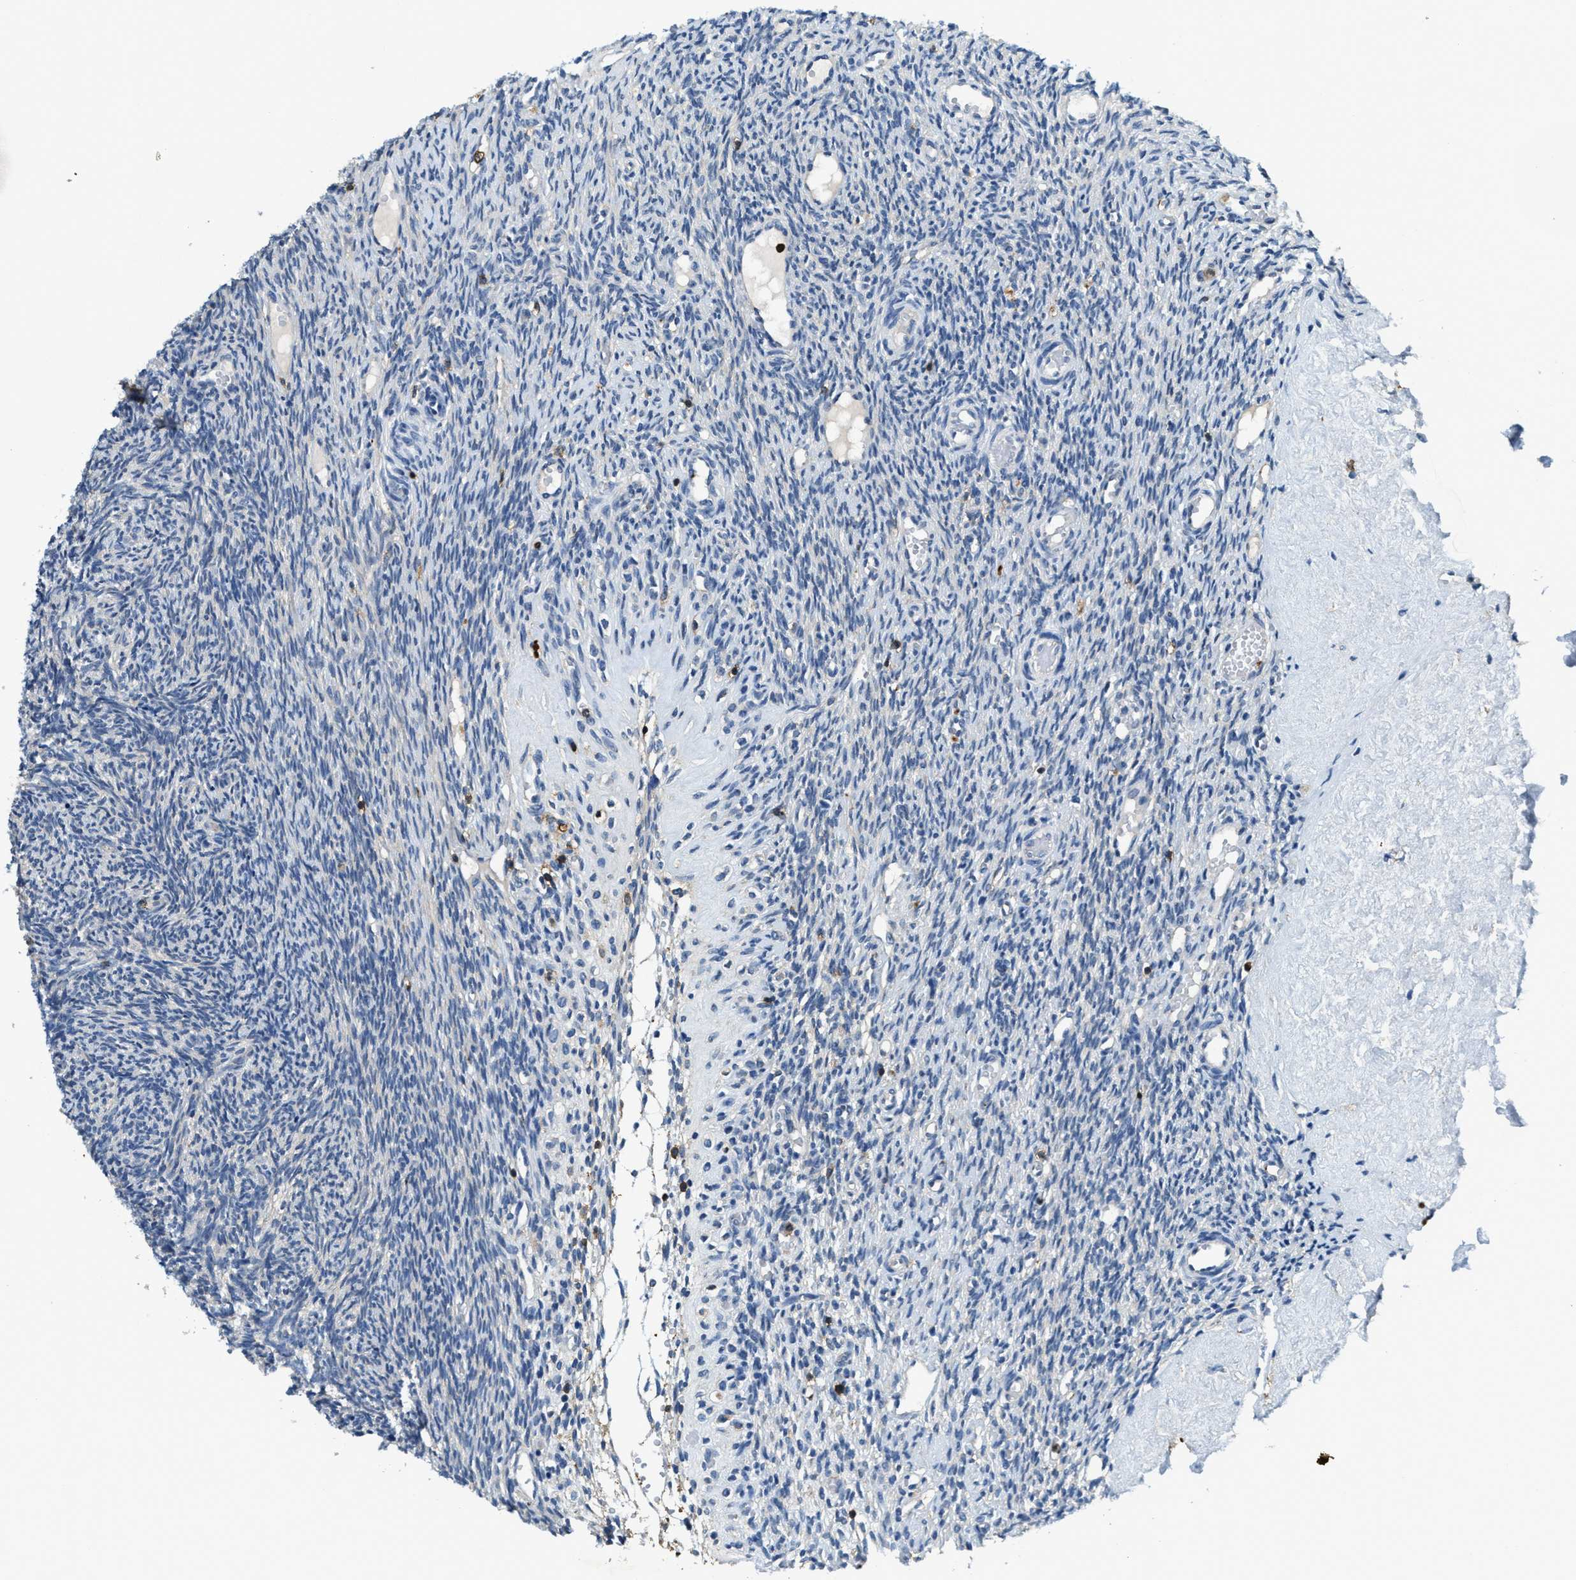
{"staining": {"intensity": "negative", "quantity": "none", "location": "none"}, "tissue": "ovary", "cell_type": "Ovarian stroma cells", "image_type": "normal", "snomed": [{"axis": "morphology", "description": "Normal tissue, NOS"}, {"axis": "topography", "description": "Ovary"}], "caption": "Immunohistochemistry photomicrograph of normal ovary: human ovary stained with DAB (3,3'-diaminobenzidine) exhibits no significant protein staining in ovarian stroma cells.", "gene": "MYO1G", "patient": {"sex": "female", "age": 41}}